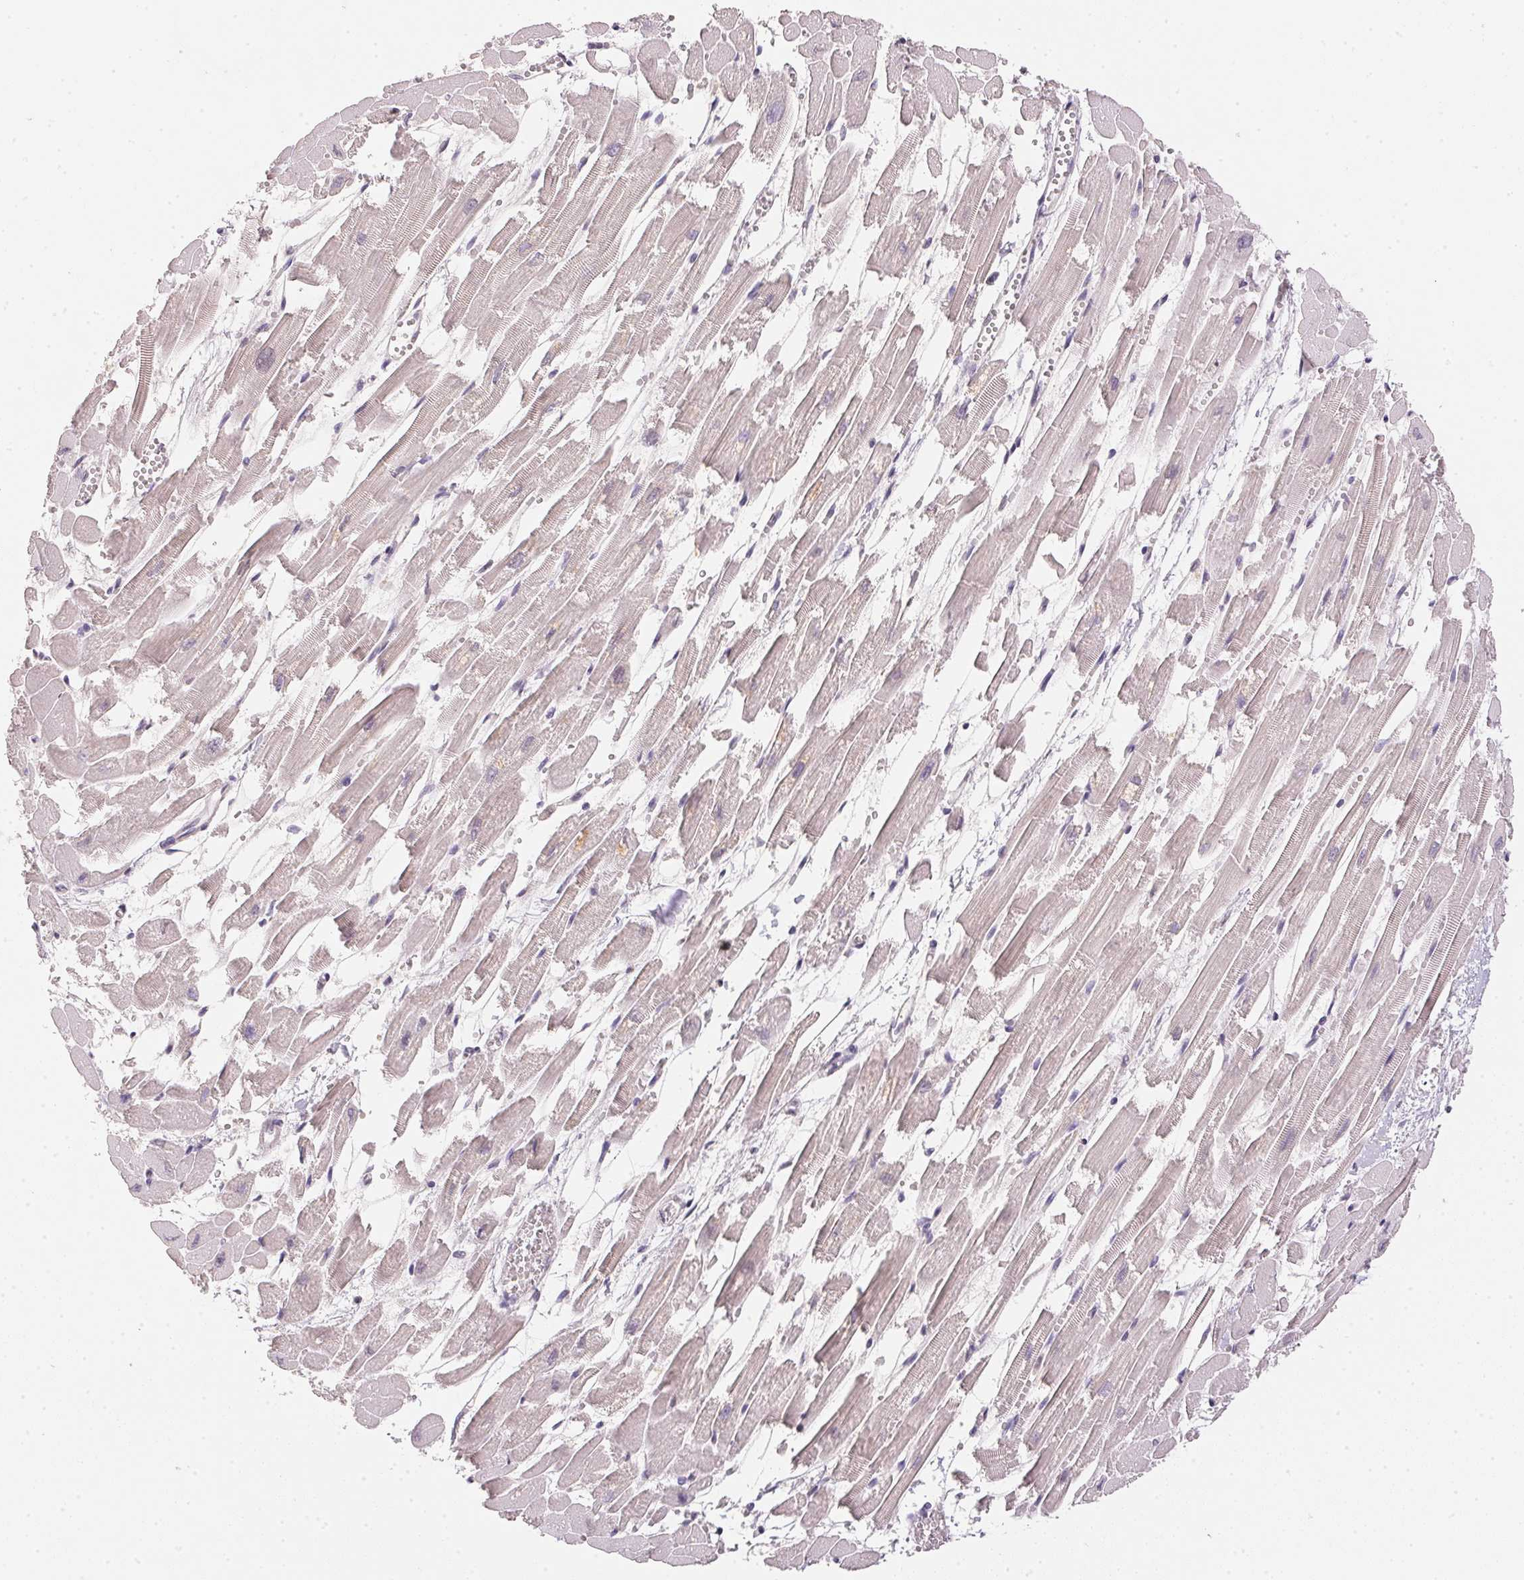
{"staining": {"intensity": "weak", "quantity": "<25%", "location": "cytoplasmic/membranous"}, "tissue": "heart muscle", "cell_type": "Cardiomyocytes", "image_type": "normal", "snomed": [{"axis": "morphology", "description": "Normal tissue, NOS"}, {"axis": "topography", "description": "Heart"}], "caption": "The histopathology image demonstrates no significant positivity in cardiomyocytes of heart muscle.", "gene": "POLR3G", "patient": {"sex": "female", "age": 52}}